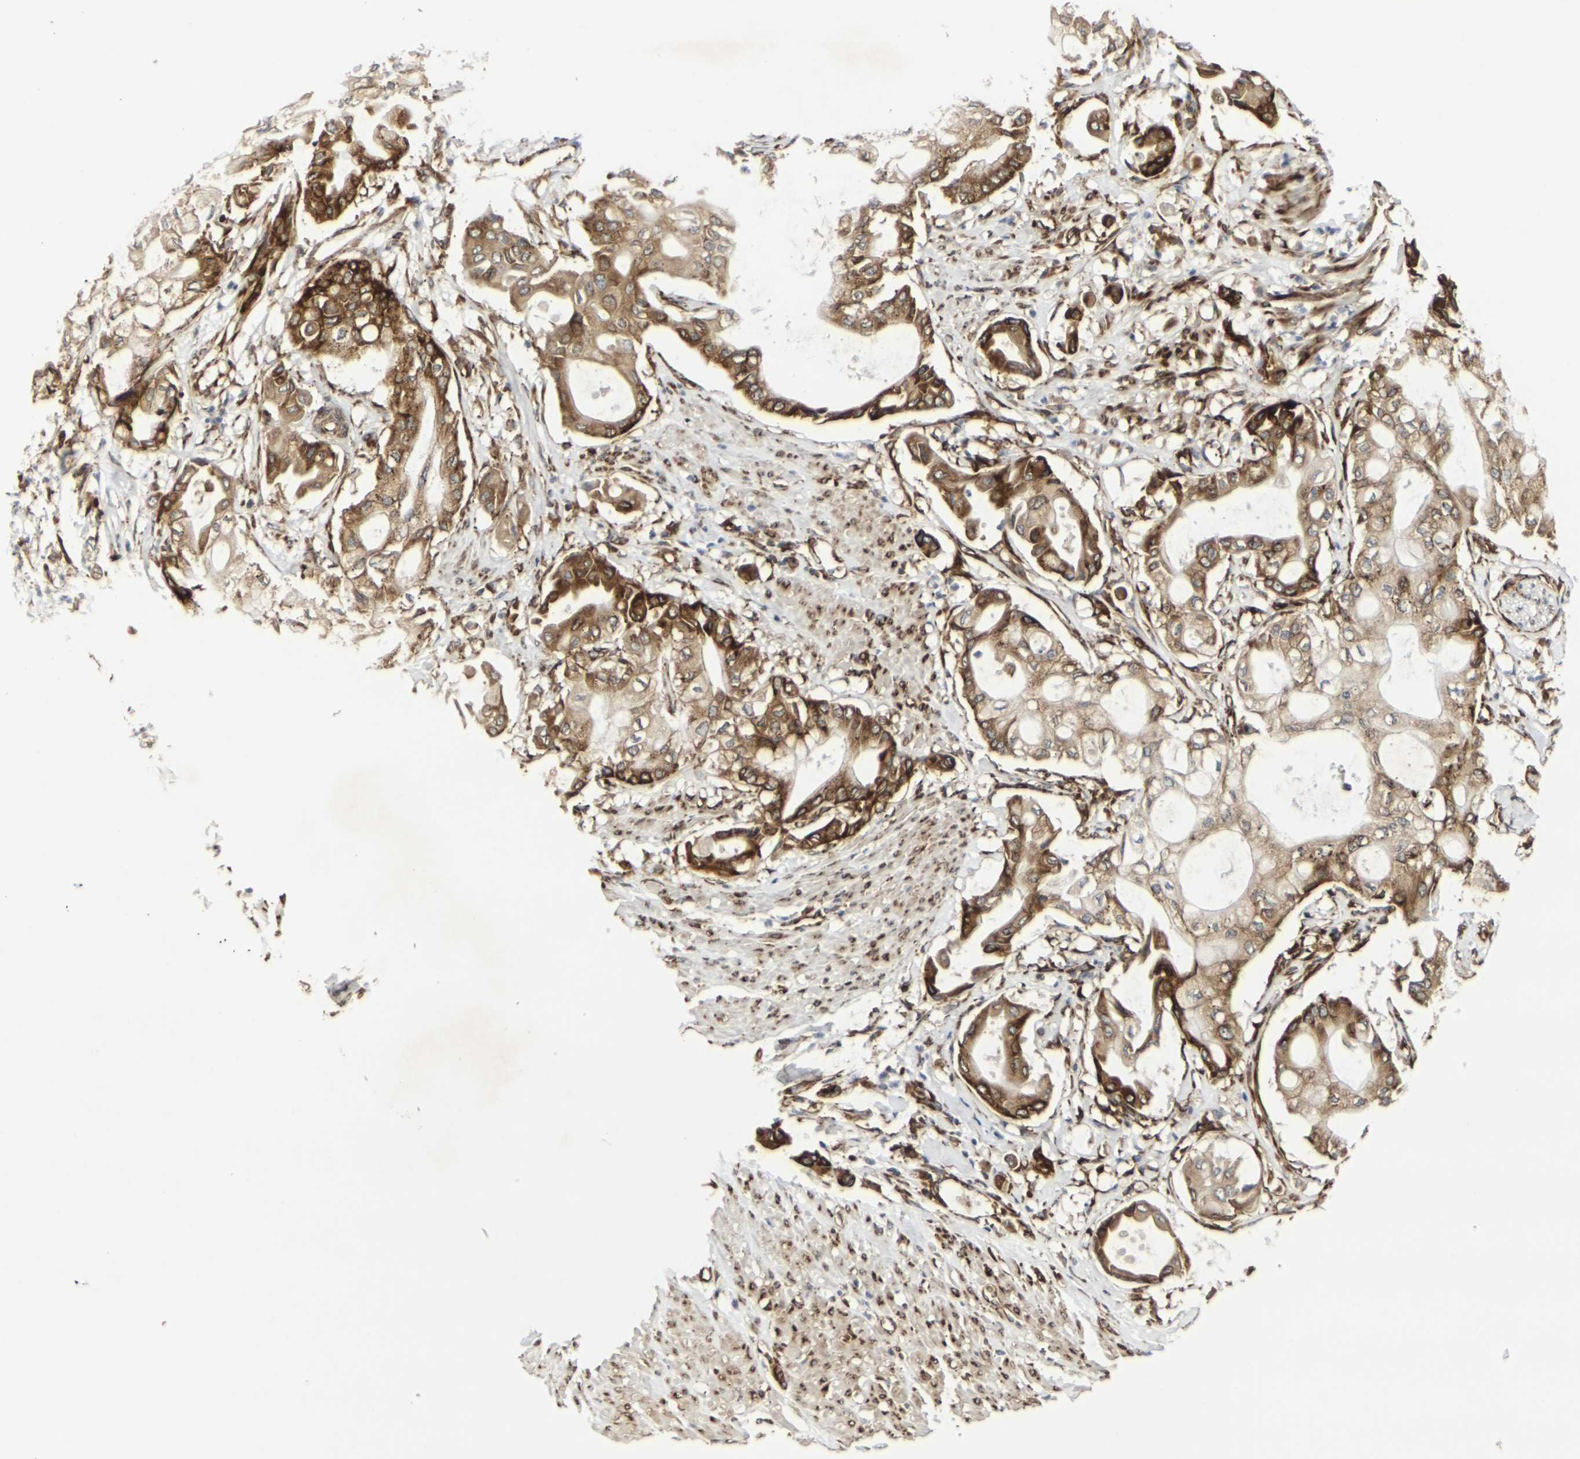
{"staining": {"intensity": "strong", "quantity": ">75%", "location": "cytoplasmic/membranous"}, "tissue": "pancreatic cancer", "cell_type": "Tumor cells", "image_type": "cancer", "snomed": [{"axis": "morphology", "description": "Adenocarcinoma, NOS"}, {"axis": "morphology", "description": "Adenocarcinoma, metastatic, NOS"}, {"axis": "topography", "description": "Lymph node"}, {"axis": "topography", "description": "Pancreas"}, {"axis": "topography", "description": "Duodenum"}], "caption": "This photomicrograph displays immunohistochemistry staining of pancreatic cancer, with high strong cytoplasmic/membranous staining in approximately >75% of tumor cells.", "gene": "MARCHF2", "patient": {"sex": "female", "age": 64}}